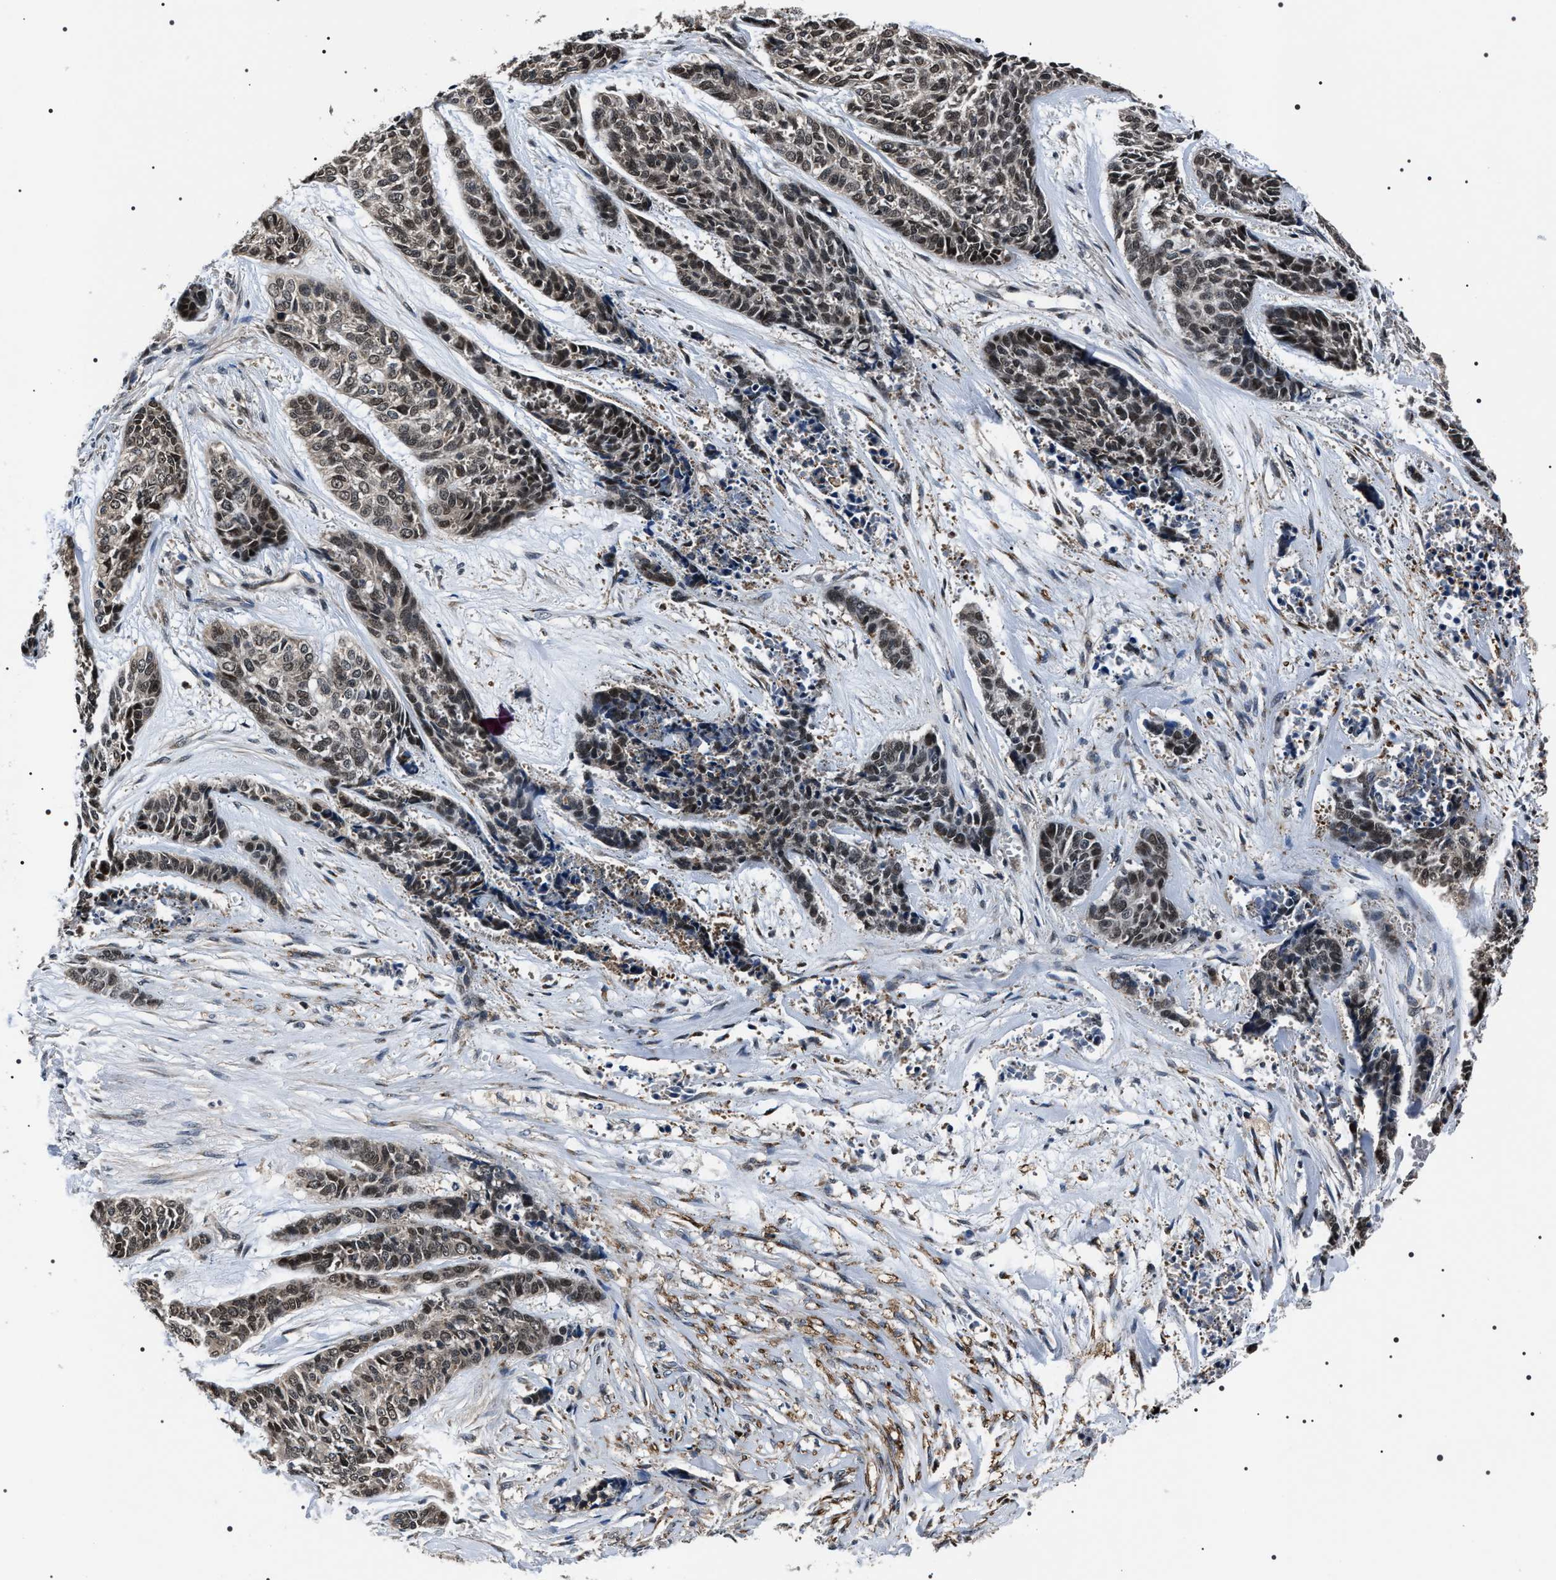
{"staining": {"intensity": "weak", "quantity": ">75%", "location": "nuclear"}, "tissue": "skin cancer", "cell_type": "Tumor cells", "image_type": "cancer", "snomed": [{"axis": "morphology", "description": "Basal cell carcinoma"}, {"axis": "topography", "description": "Skin"}], "caption": "Human skin basal cell carcinoma stained with a protein marker exhibits weak staining in tumor cells.", "gene": "SIPA1", "patient": {"sex": "female", "age": 64}}